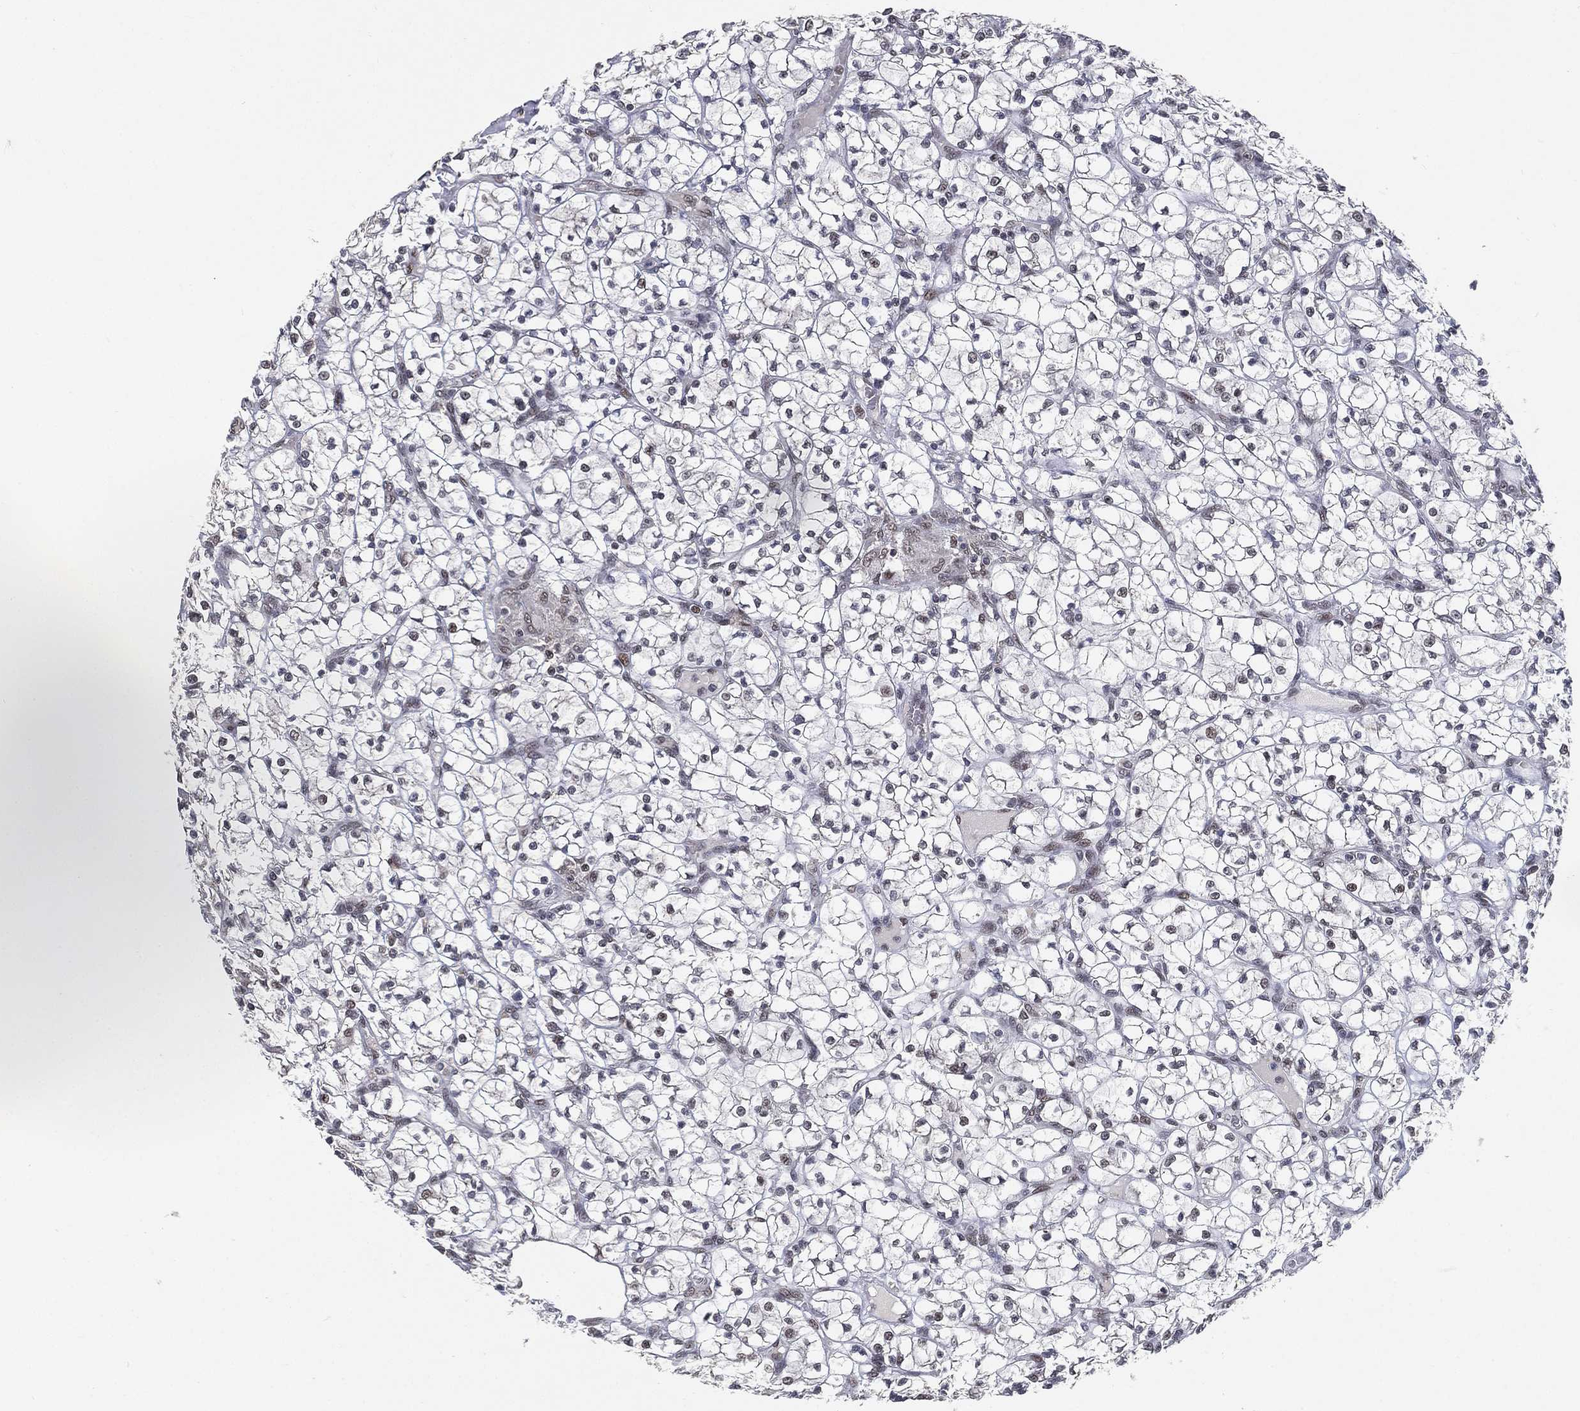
{"staining": {"intensity": "negative", "quantity": "none", "location": "none"}, "tissue": "renal cancer", "cell_type": "Tumor cells", "image_type": "cancer", "snomed": [{"axis": "morphology", "description": "Adenocarcinoma, NOS"}, {"axis": "topography", "description": "Kidney"}], "caption": "This is a micrograph of immunohistochemistry (IHC) staining of renal cancer, which shows no expression in tumor cells. The staining was performed using DAB (3,3'-diaminobenzidine) to visualize the protein expression in brown, while the nuclei were stained in blue with hematoxylin (Magnification: 20x).", "gene": "YLPM1", "patient": {"sex": "female", "age": 64}}